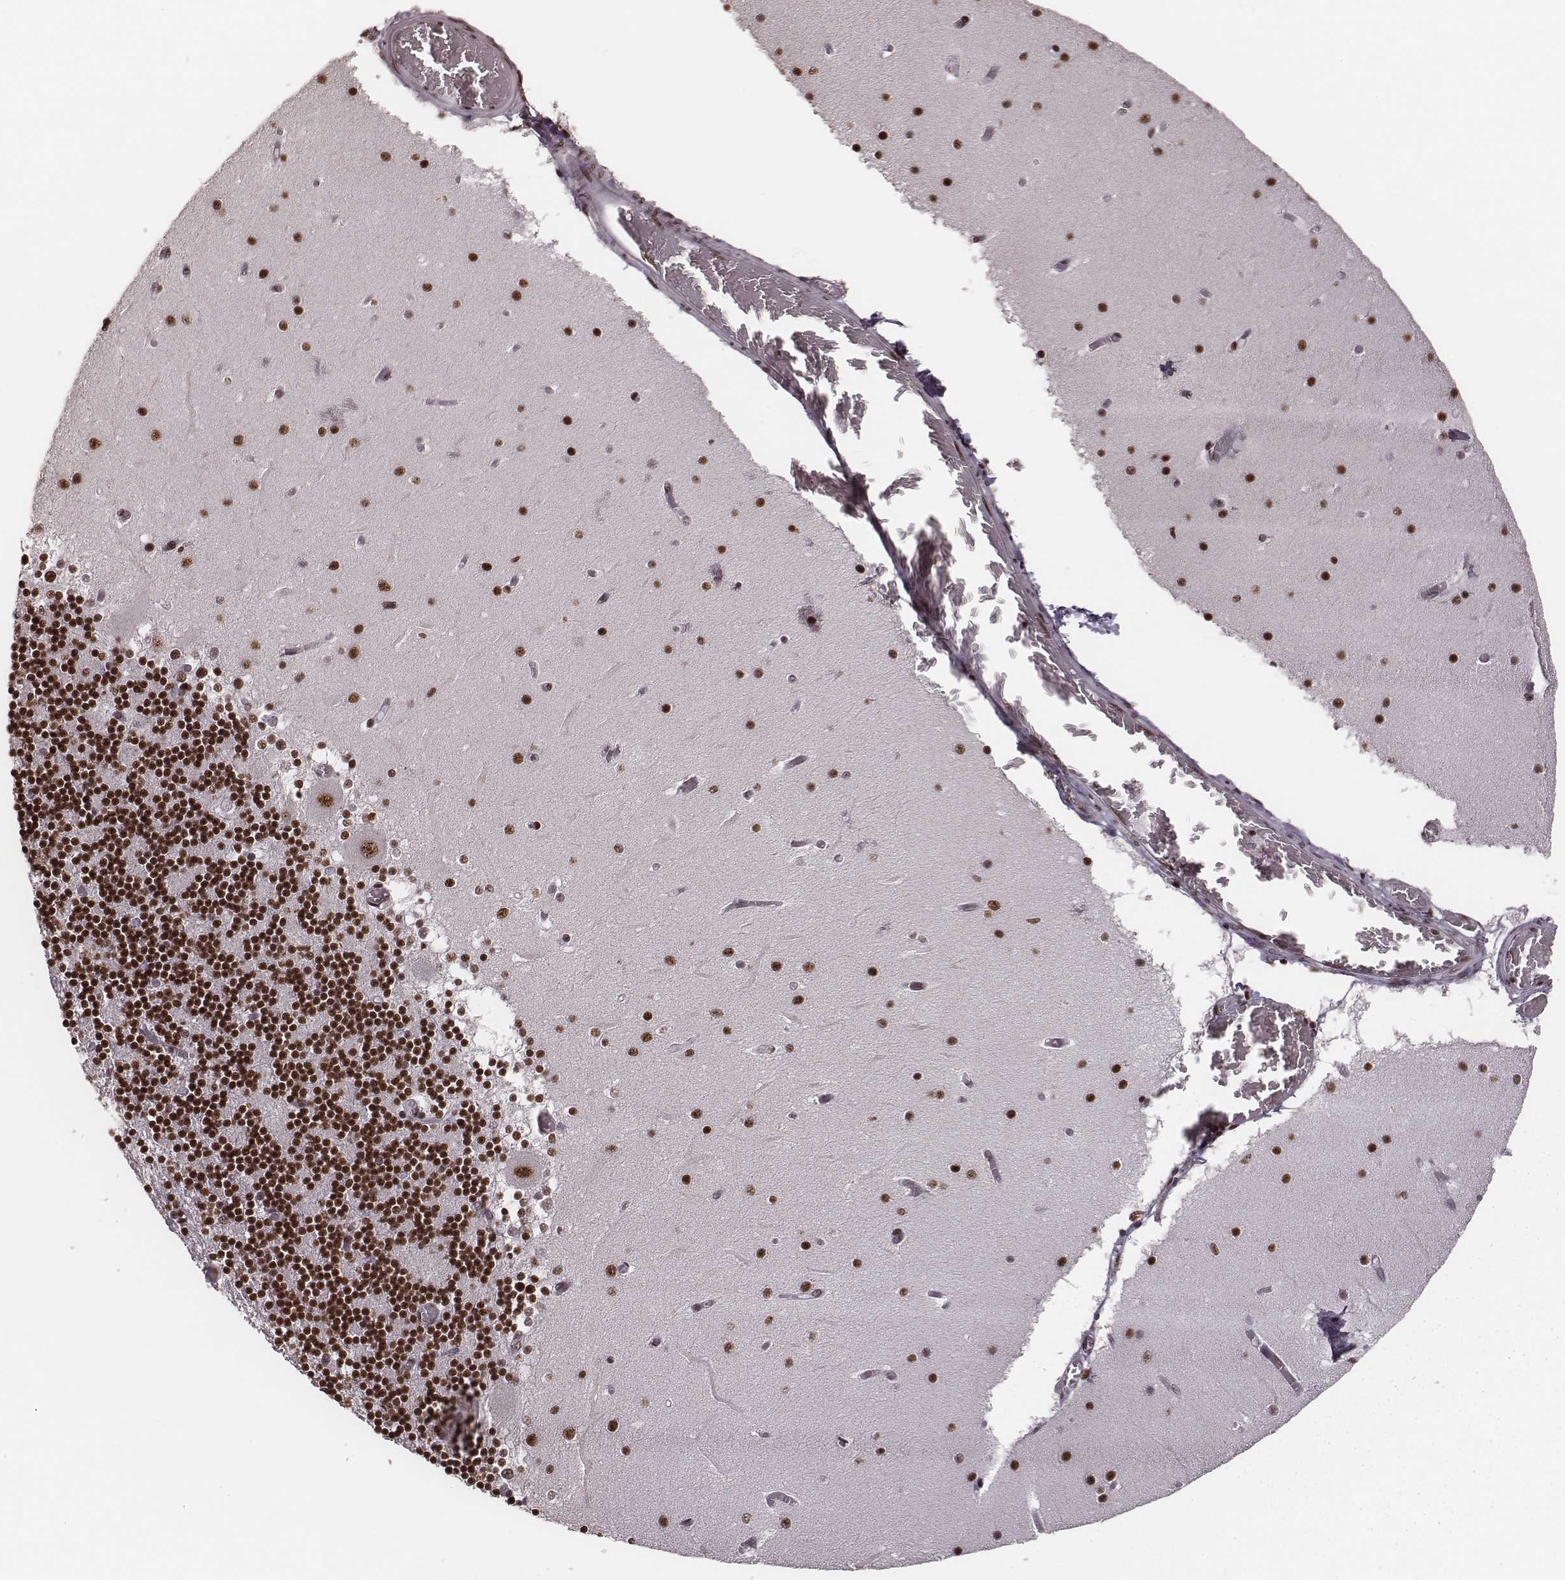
{"staining": {"intensity": "strong", "quantity": ">75%", "location": "nuclear"}, "tissue": "cerebellum", "cell_type": "Cells in granular layer", "image_type": "normal", "snomed": [{"axis": "morphology", "description": "Normal tissue, NOS"}, {"axis": "topography", "description": "Cerebellum"}], "caption": "Immunohistochemical staining of normal cerebellum shows strong nuclear protein expression in about >75% of cells in granular layer. Using DAB (3,3'-diaminobenzidine) (brown) and hematoxylin (blue) stains, captured at high magnification using brightfield microscopy.", "gene": "LUC7L", "patient": {"sex": "female", "age": 28}}